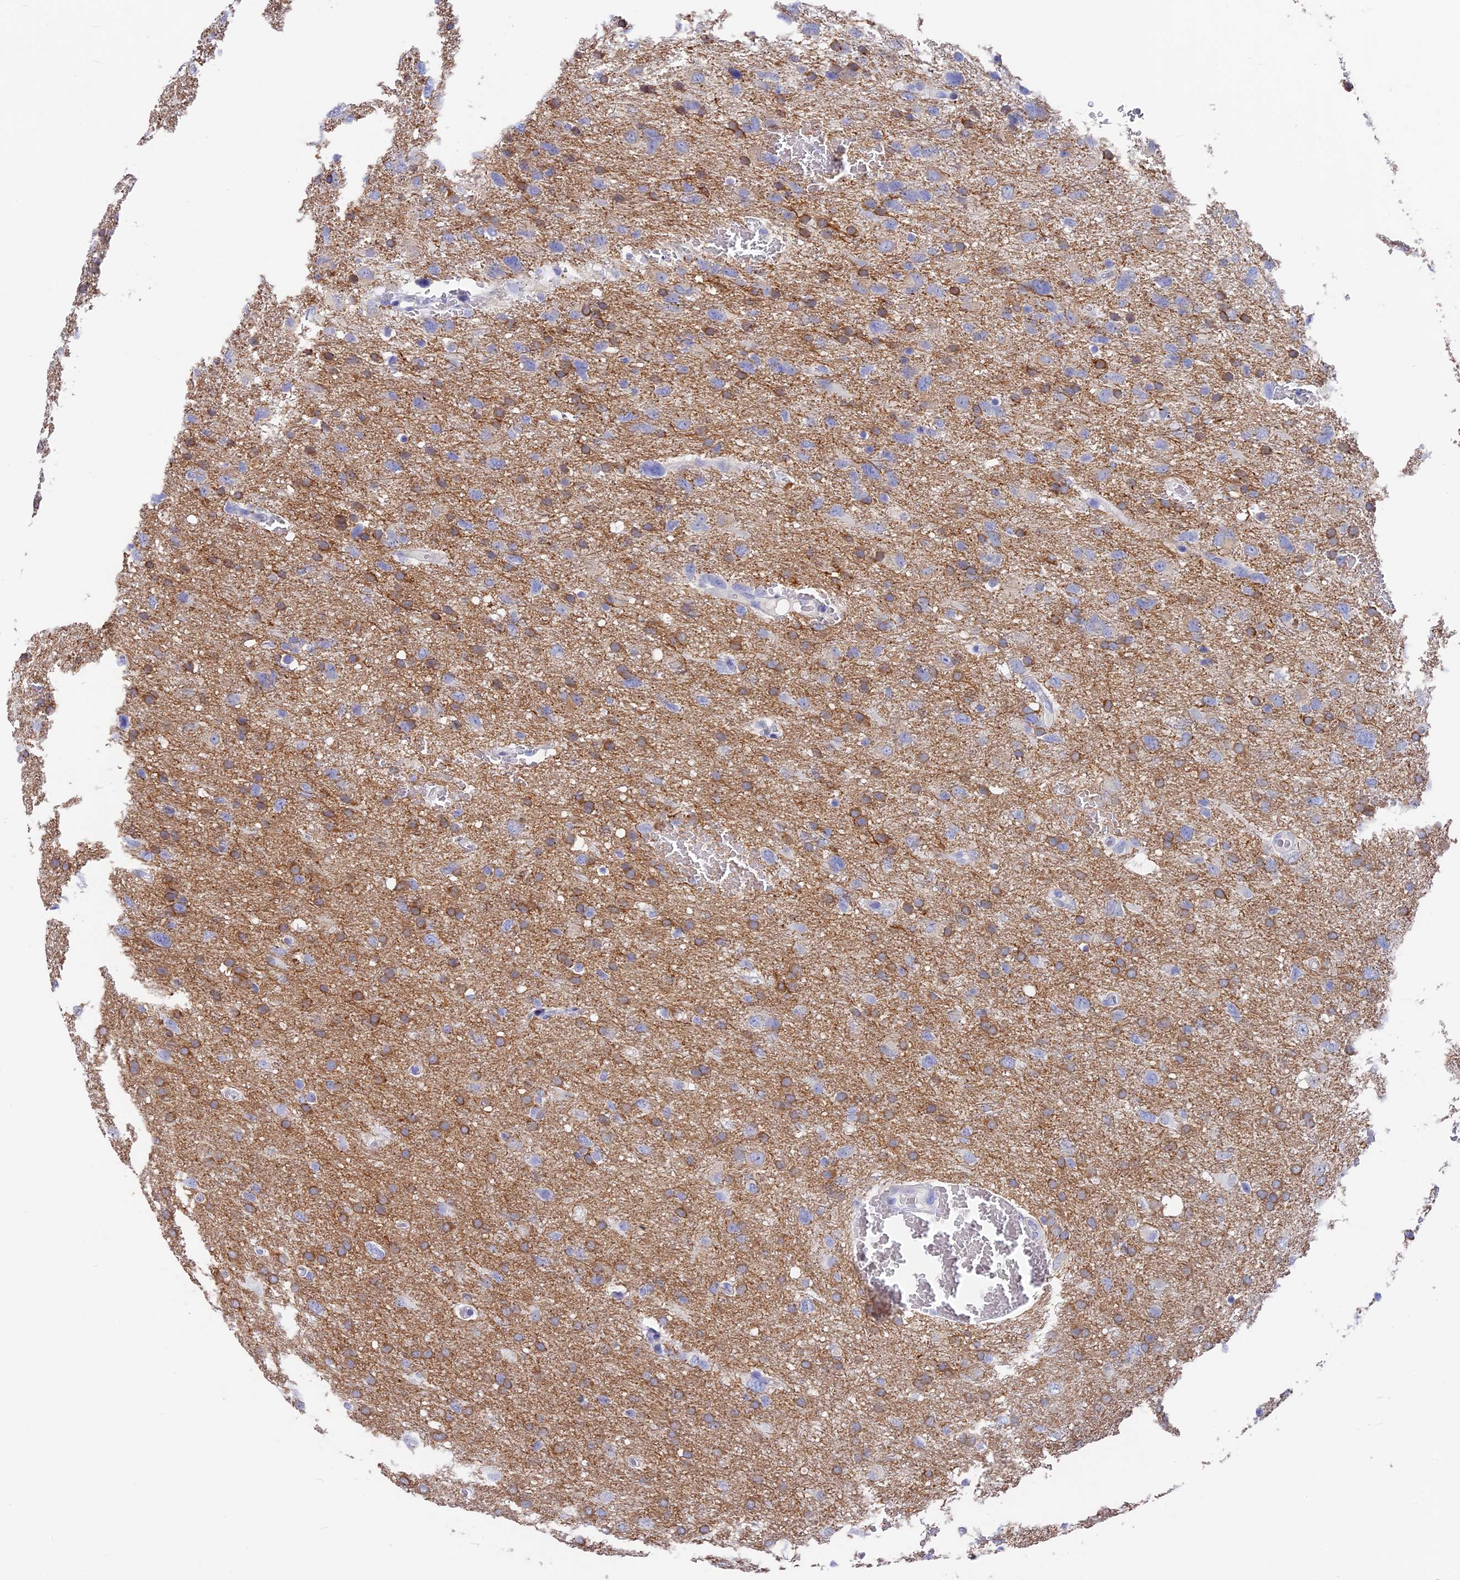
{"staining": {"intensity": "moderate", "quantity": "25%-75%", "location": "cytoplasmic/membranous"}, "tissue": "glioma", "cell_type": "Tumor cells", "image_type": "cancer", "snomed": [{"axis": "morphology", "description": "Glioma, malignant, High grade"}, {"axis": "topography", "description": "Brain"}], "caption": "The micrograph shows a brown stain indicating the presence of a protein in the cytoplasmic/membranous of tumor cells in glioma.", "gene": "VPS33B", "patient": {"sex": "male", "age": 61}}